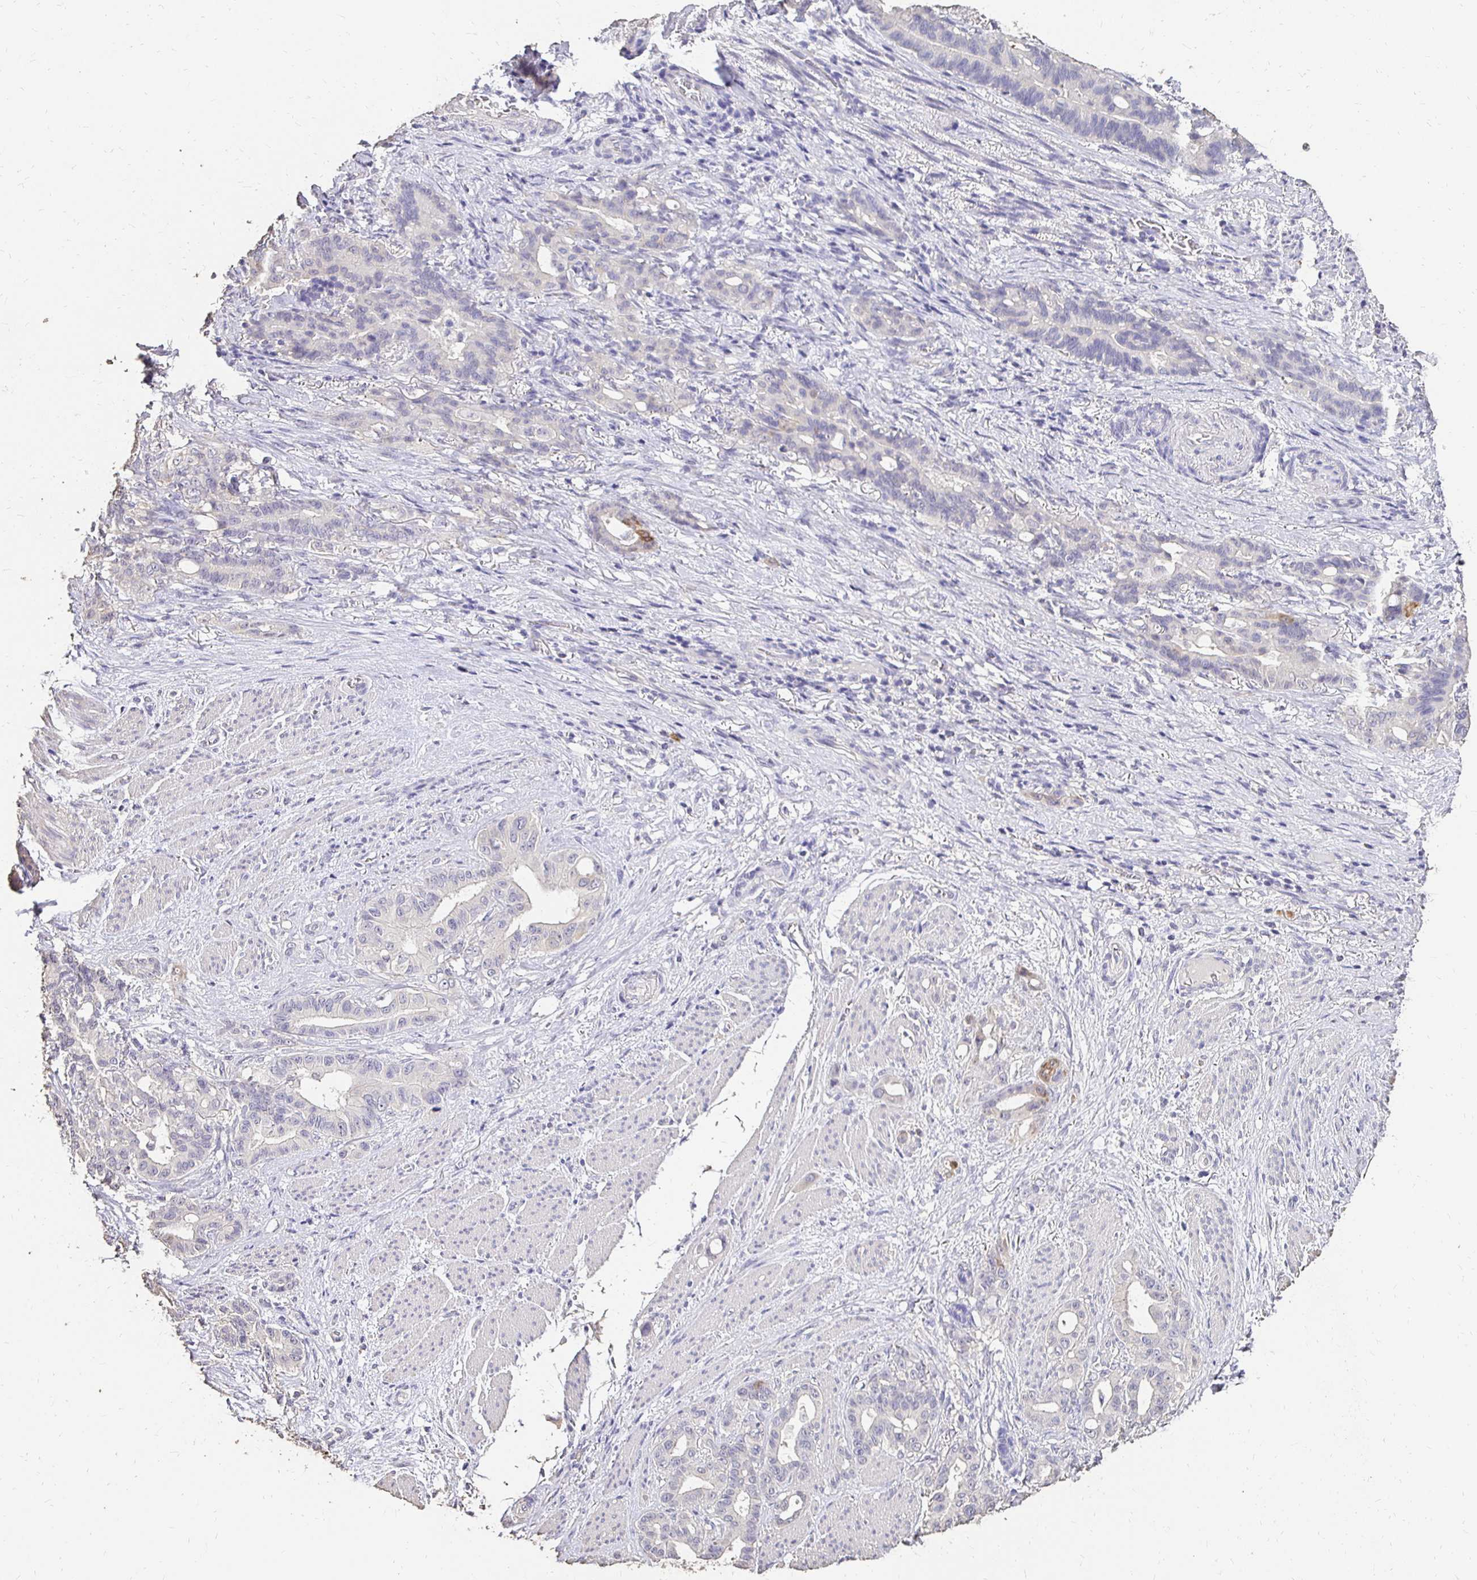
{"staining": {"intensity": "negative", "quantity": "none", "location": "none"}, "tissue": "stomach cancer", "cell_type": "Tumor cells", "image_type": "cancer", "snomed": [{"axis": "morphology", "description": "Normal tissue, NOS"}, {"axis": "morphology", "description": "Adenocarcinoma, NOS"}, {"axis": "topography", "description": "Esophagus"}, {"axis": "topography", "description": "Stomach, upper"}], "caption": "Immunohistochemistry micrograph of neoplastic tissue: stomach adenocarcinoma stained with DAB displays no significant protein positivity in tumor cells.", "gene": "UGT1A6", "patient": {"sex": "male", "age": 62}}